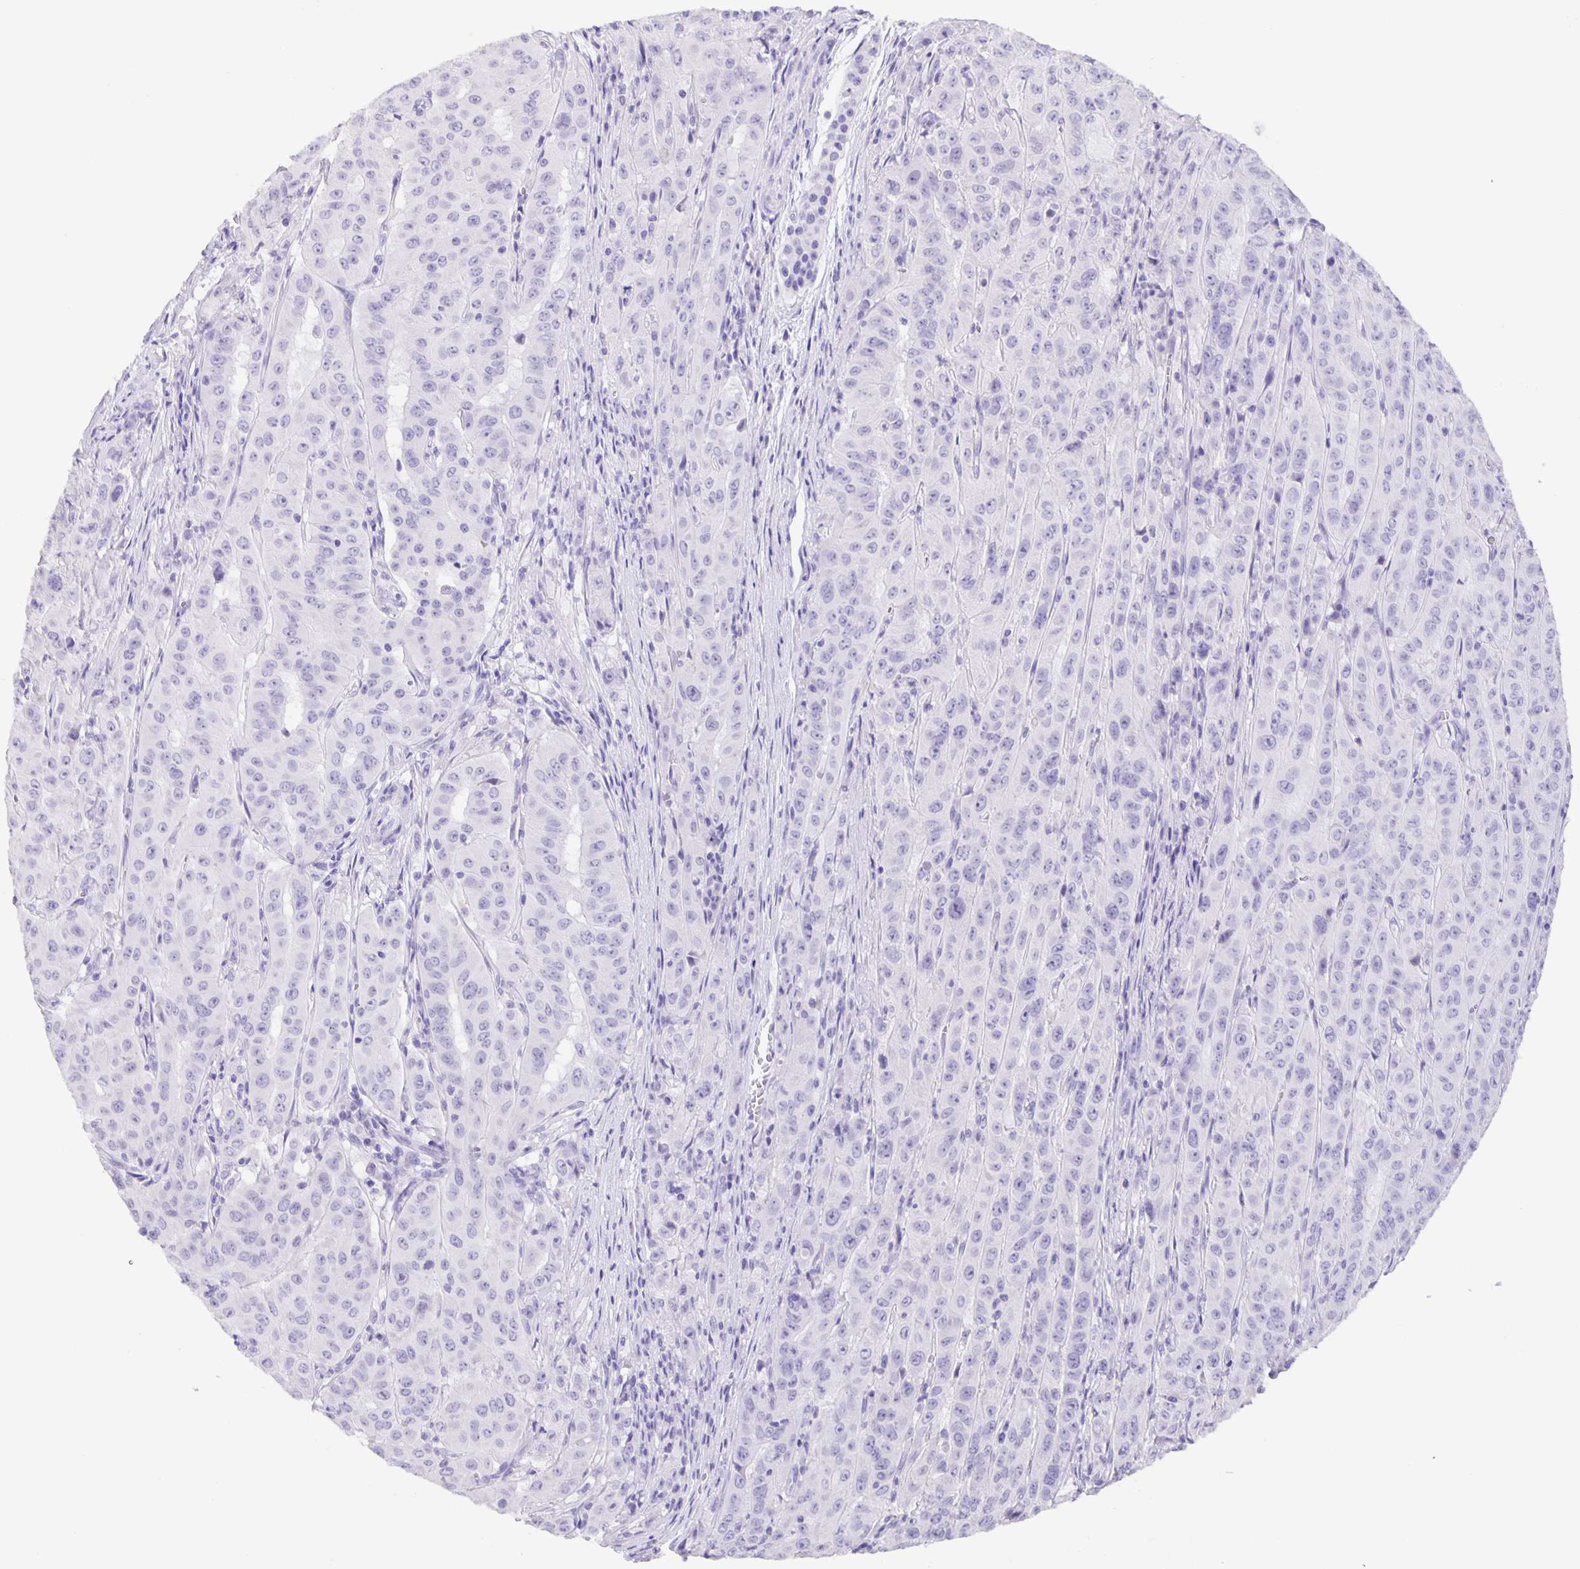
{"staining": {"intensity": "negative", "quantity": "none", "location": "none"}, "tissue": "pancreatic cancer", "cell_type": "Tumor cells", "image_type": "cancer", "snomed": [{"axis": "morphology", "description": "Adenocarcinoma, NOS"}, {"axis": "topography", "description": "Pancreas"}], "caption": "Immunohistochemistry (IHC) histopathology image of pancreatic adenocarcinoma stained for a protein (brown), which shows no expression in tumor cells.", "gene": "GUCA2A", "patient": {"sex": "male", "age": 63}}